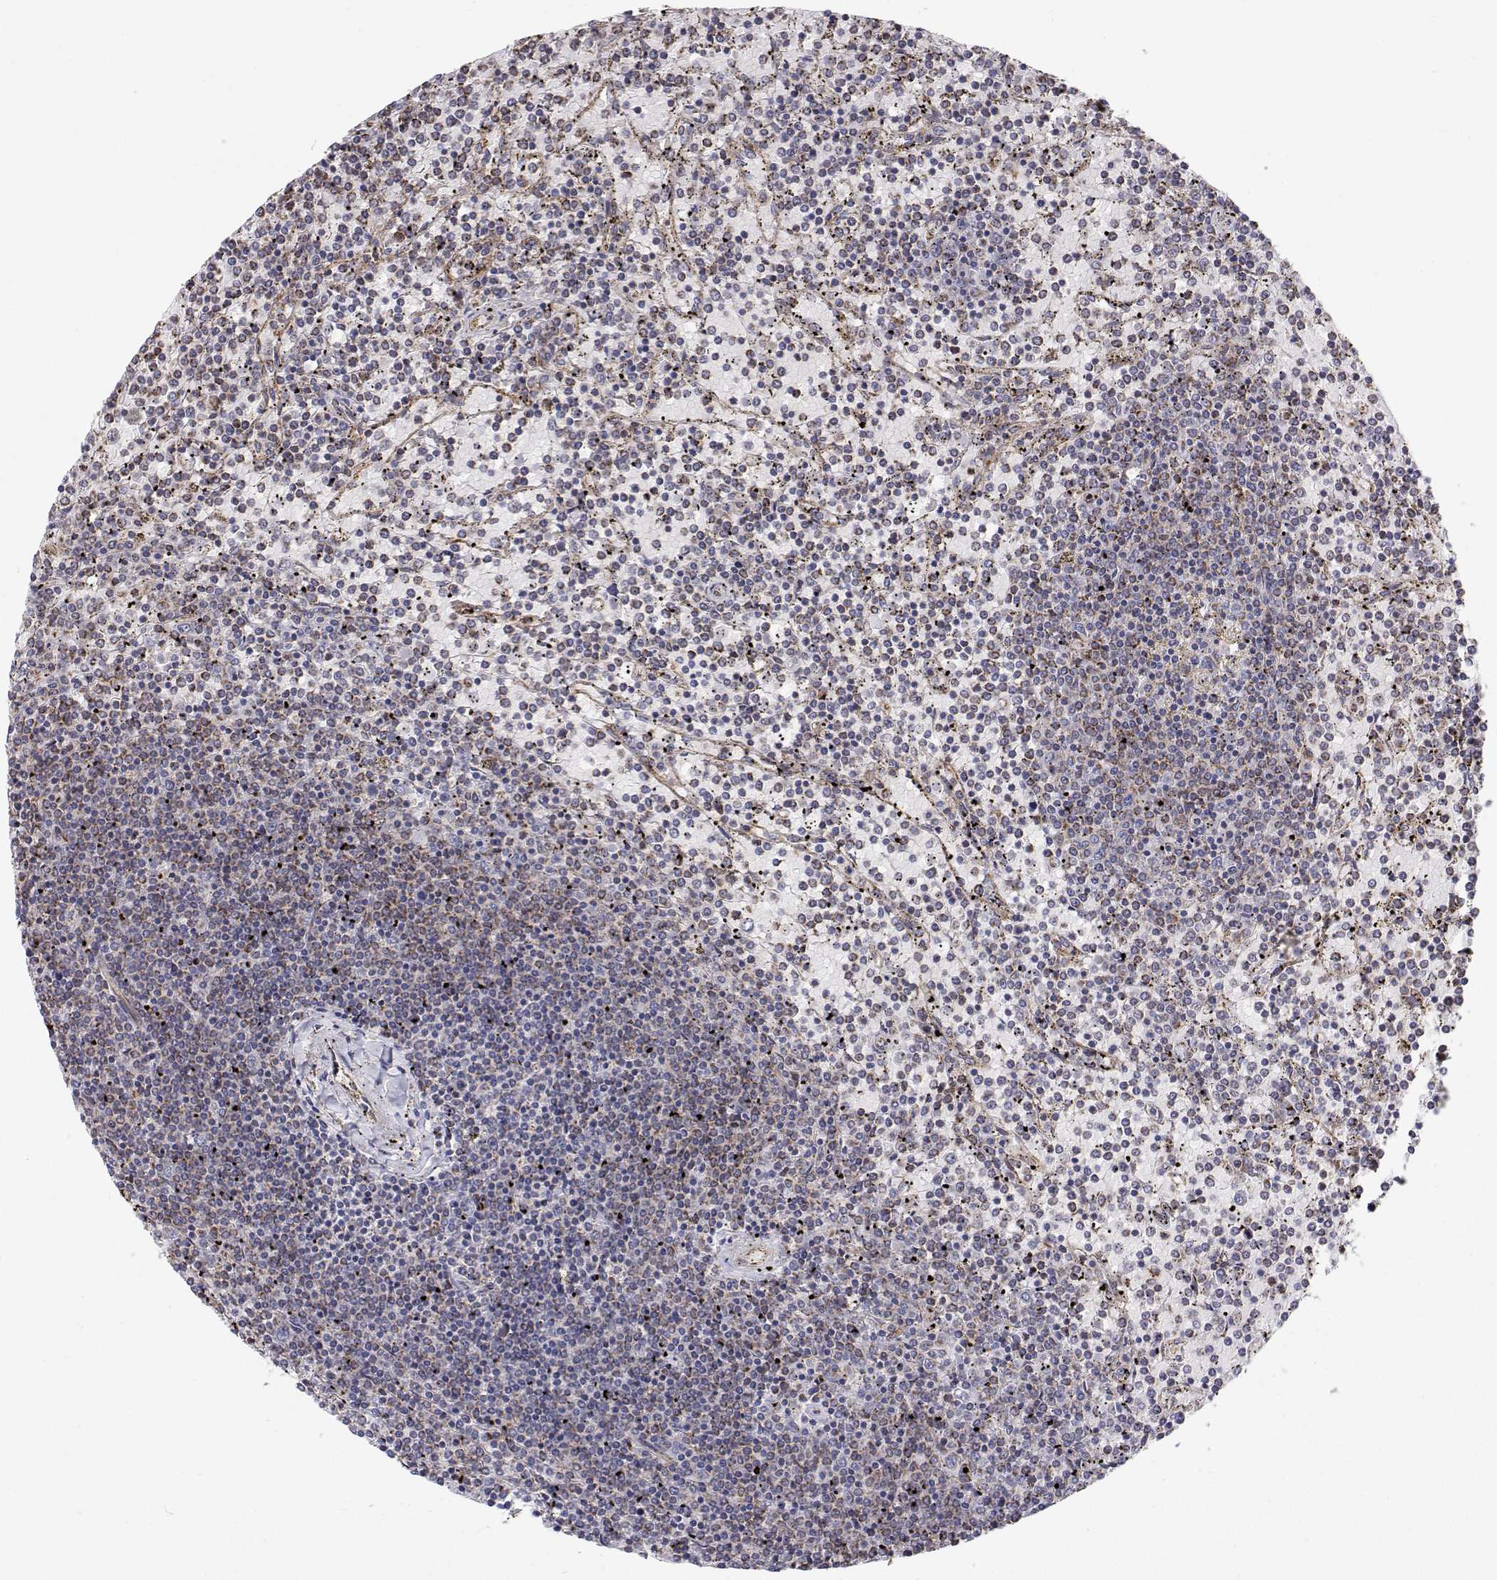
{"staining": {"intensity": "negative", "quantity": "none", "location": "none"}, "tissue": "lymphoma", "cell_type": "Tumor cells", "image_type": "cancer", "snomed": [{"axis": "morphology", "description": "Malignant lymphoma, non-Hodgkin's type, Low grade"}, {"axis": "topography", "description": "Spleen"}], "caption": "Micrograph shows no protein expression in tumor cells of malignant lymphoma, non-Hodgkin's type (low-grade) tissue.", "gene": "SPICE1", "patient": {"sex": "female", "age": 77}}